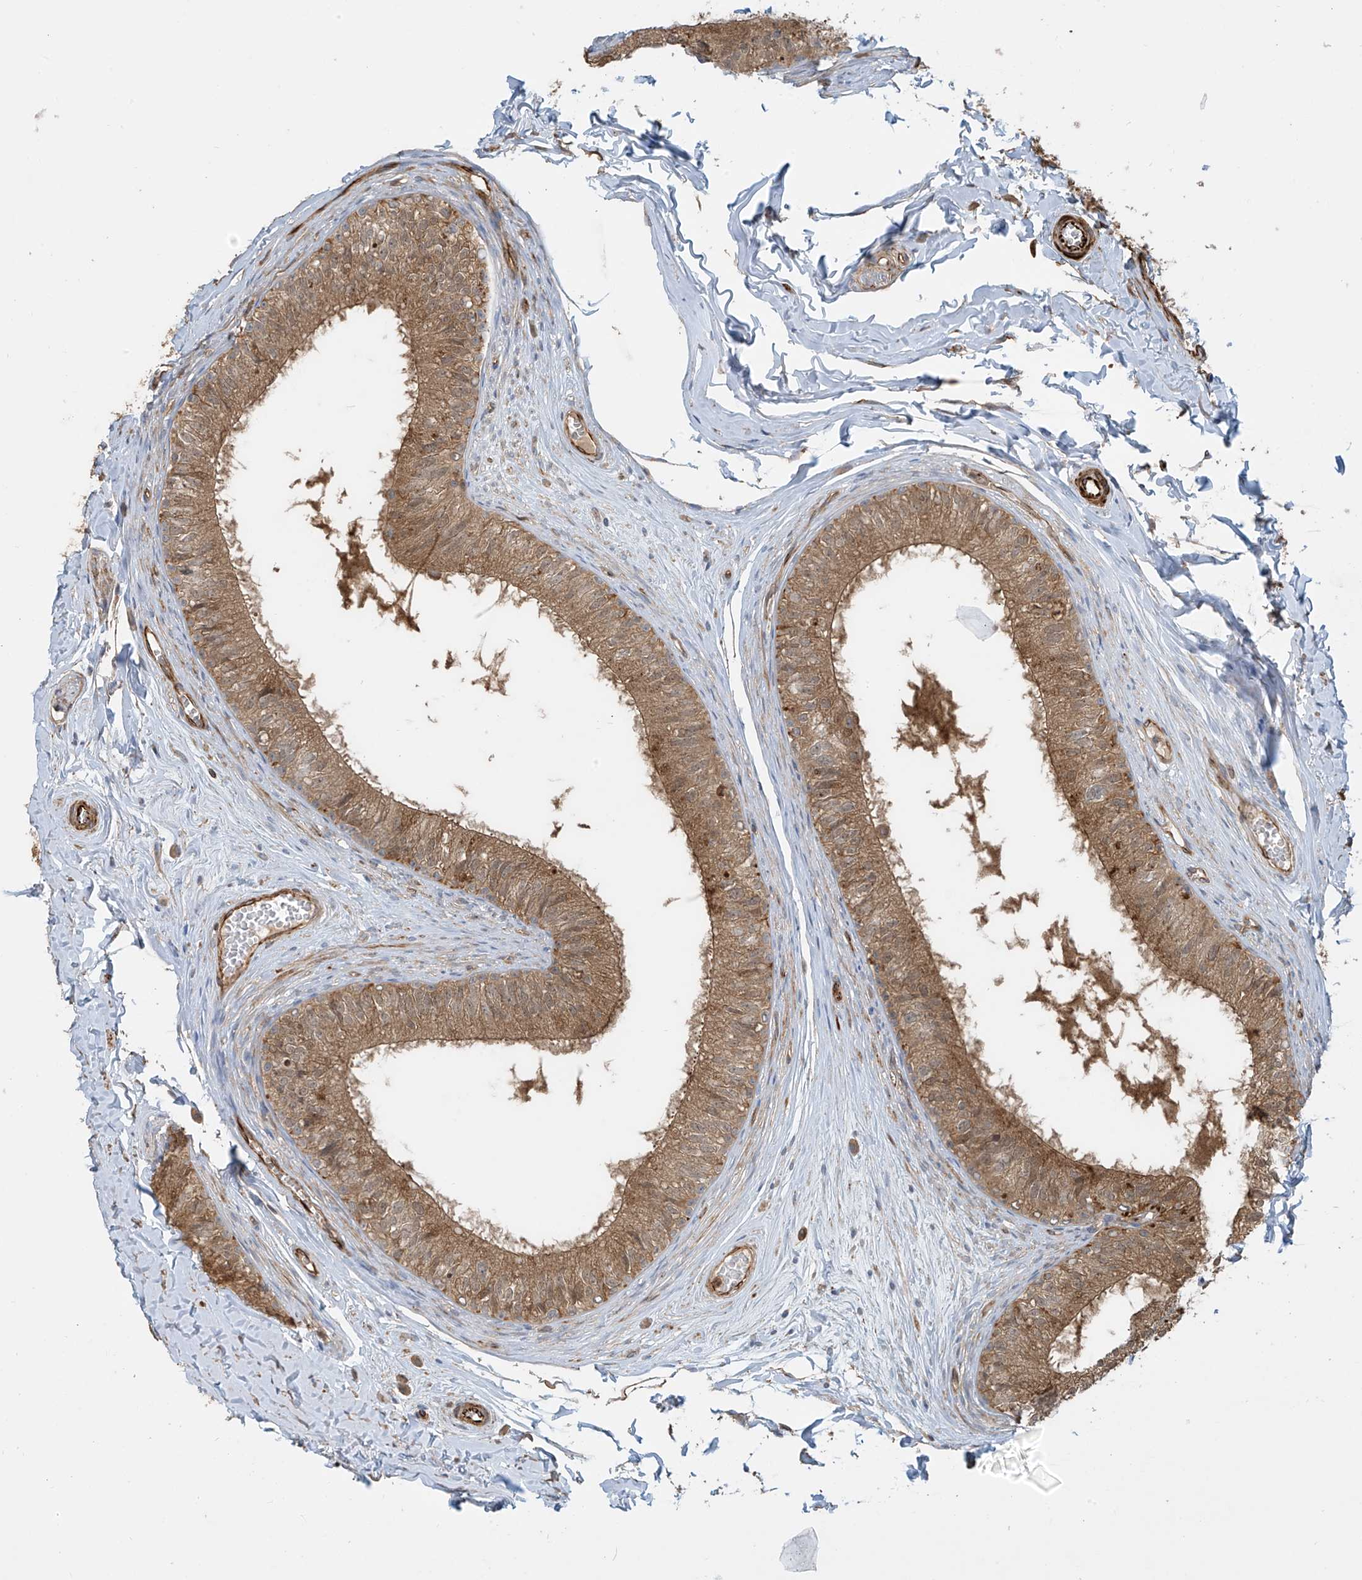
{"staining": {"intensity": "moderate", "quantity": ">75%", "location": "cytoplasmic/membranous"}, "tissue": "epididymis", "cell_type": "Glandular cells", "image_type": "normal", "snomed": [{"axis": "morphology", "description": "Normal tissue, NOS"}, {"axis": "morphology", "description": "Seminoma in situ"}, {"axis": "topography", "description": "Testis"}, {"axis": "topography", "description": "Epididymis"}], "caption": "Brown immunohistochemical staining in normal epididymis exhibits moderate cytoplasmic/membranous positivity in about >75% of glandular cells. The staining was performed using DAB (3,3'-diaminobenzidine) to visualize the protein expression in brown, while the nuclei were stained in blue with hematoxylin (Magnification: 20x).", "gene": "SH3BGRL3", "patient": {"sex": "male", "age": 28}}